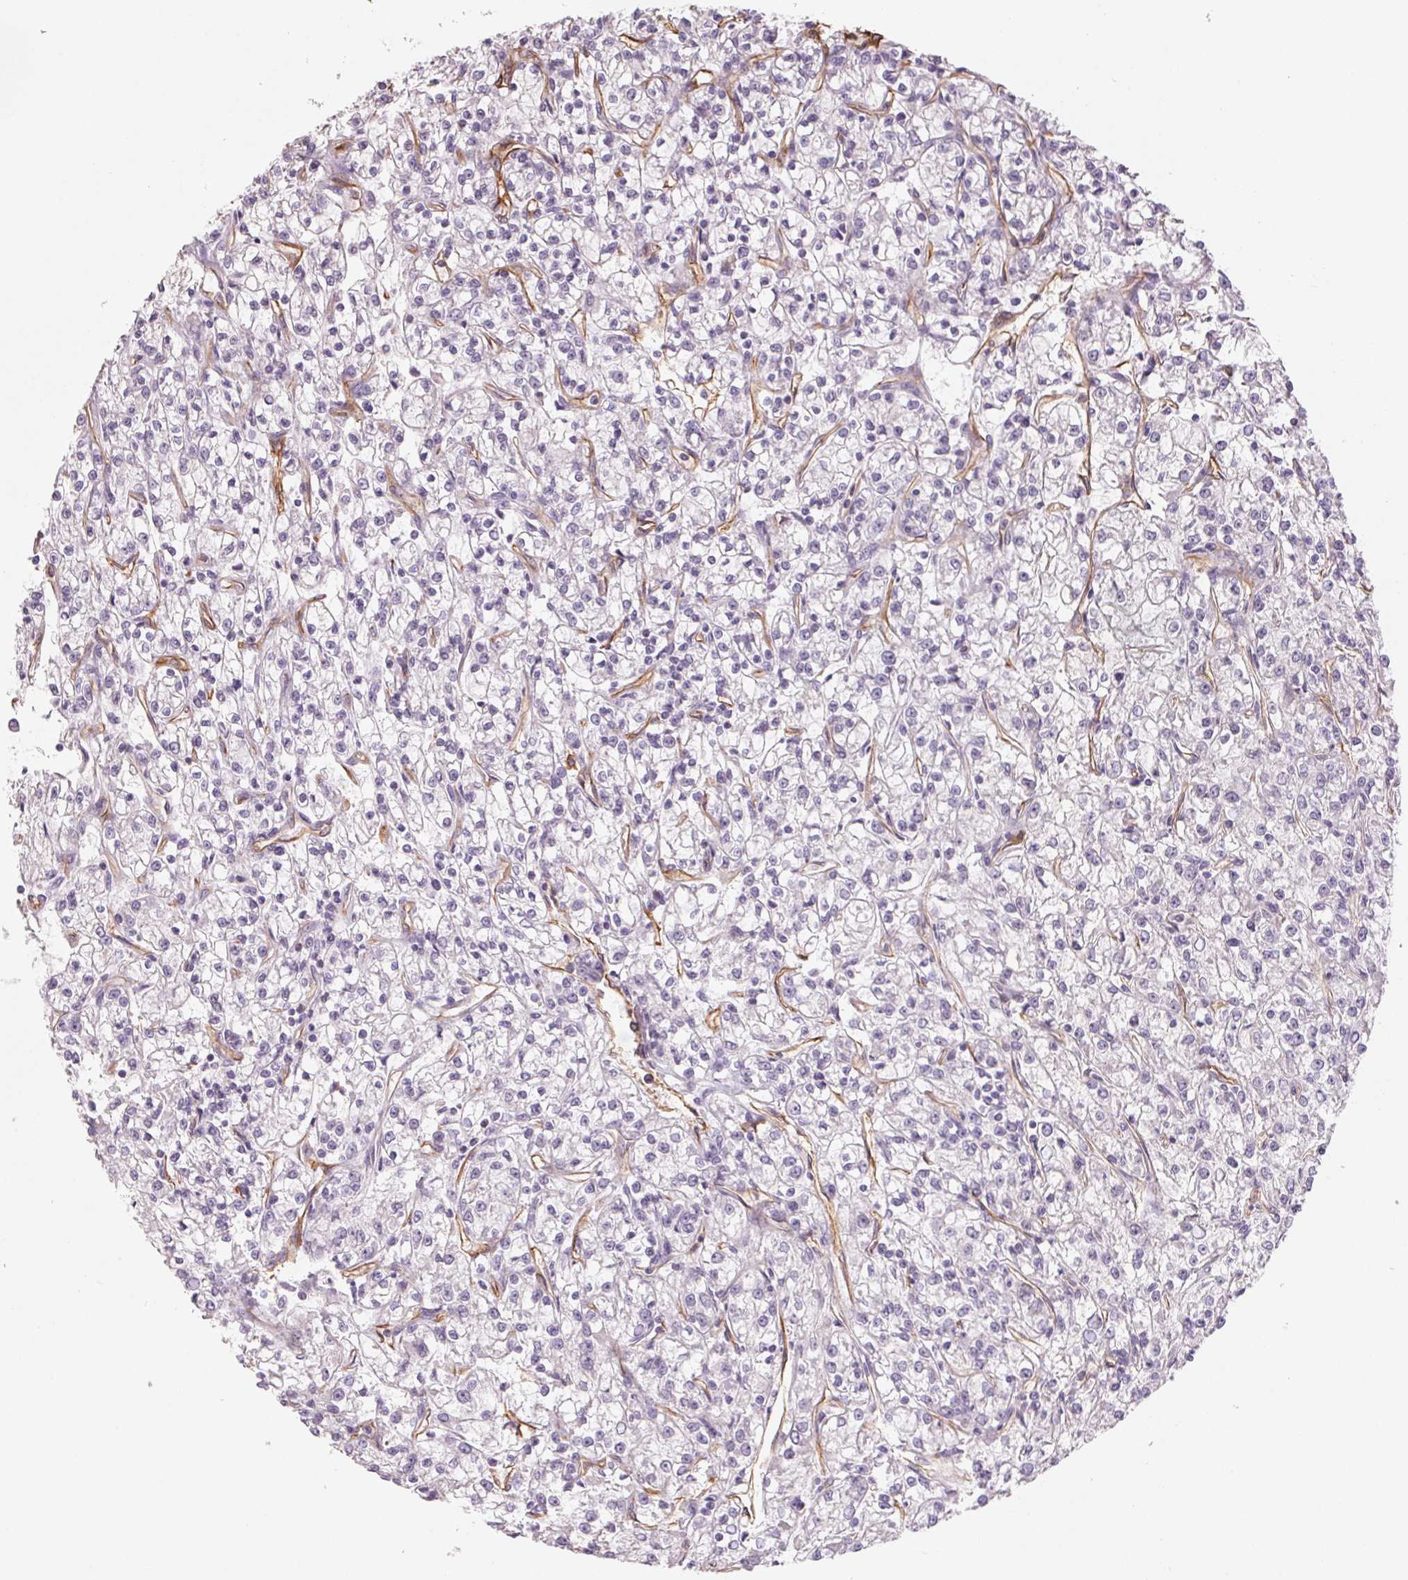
{"staining": {"intensity": "negative", "quantity": "none", "location": "none"}, "tissue": "renal cancer", "cell_type": "Tumor cells", "image_type": "cancer", "snomed": [{"axis": "morphology", "description": "Adenocarcinoma, NOS"}, {"axis": "topography", "description": "Kidney"}], "caption": "Immunohistochemistry (IHC) micrograph of human renal cancer (adenocarcinoma) stained for a protein (brown), which displays no expression in tumor cells.", "gene": "ANKRD13B", "patient": {"sex": "female", "age": 59}}